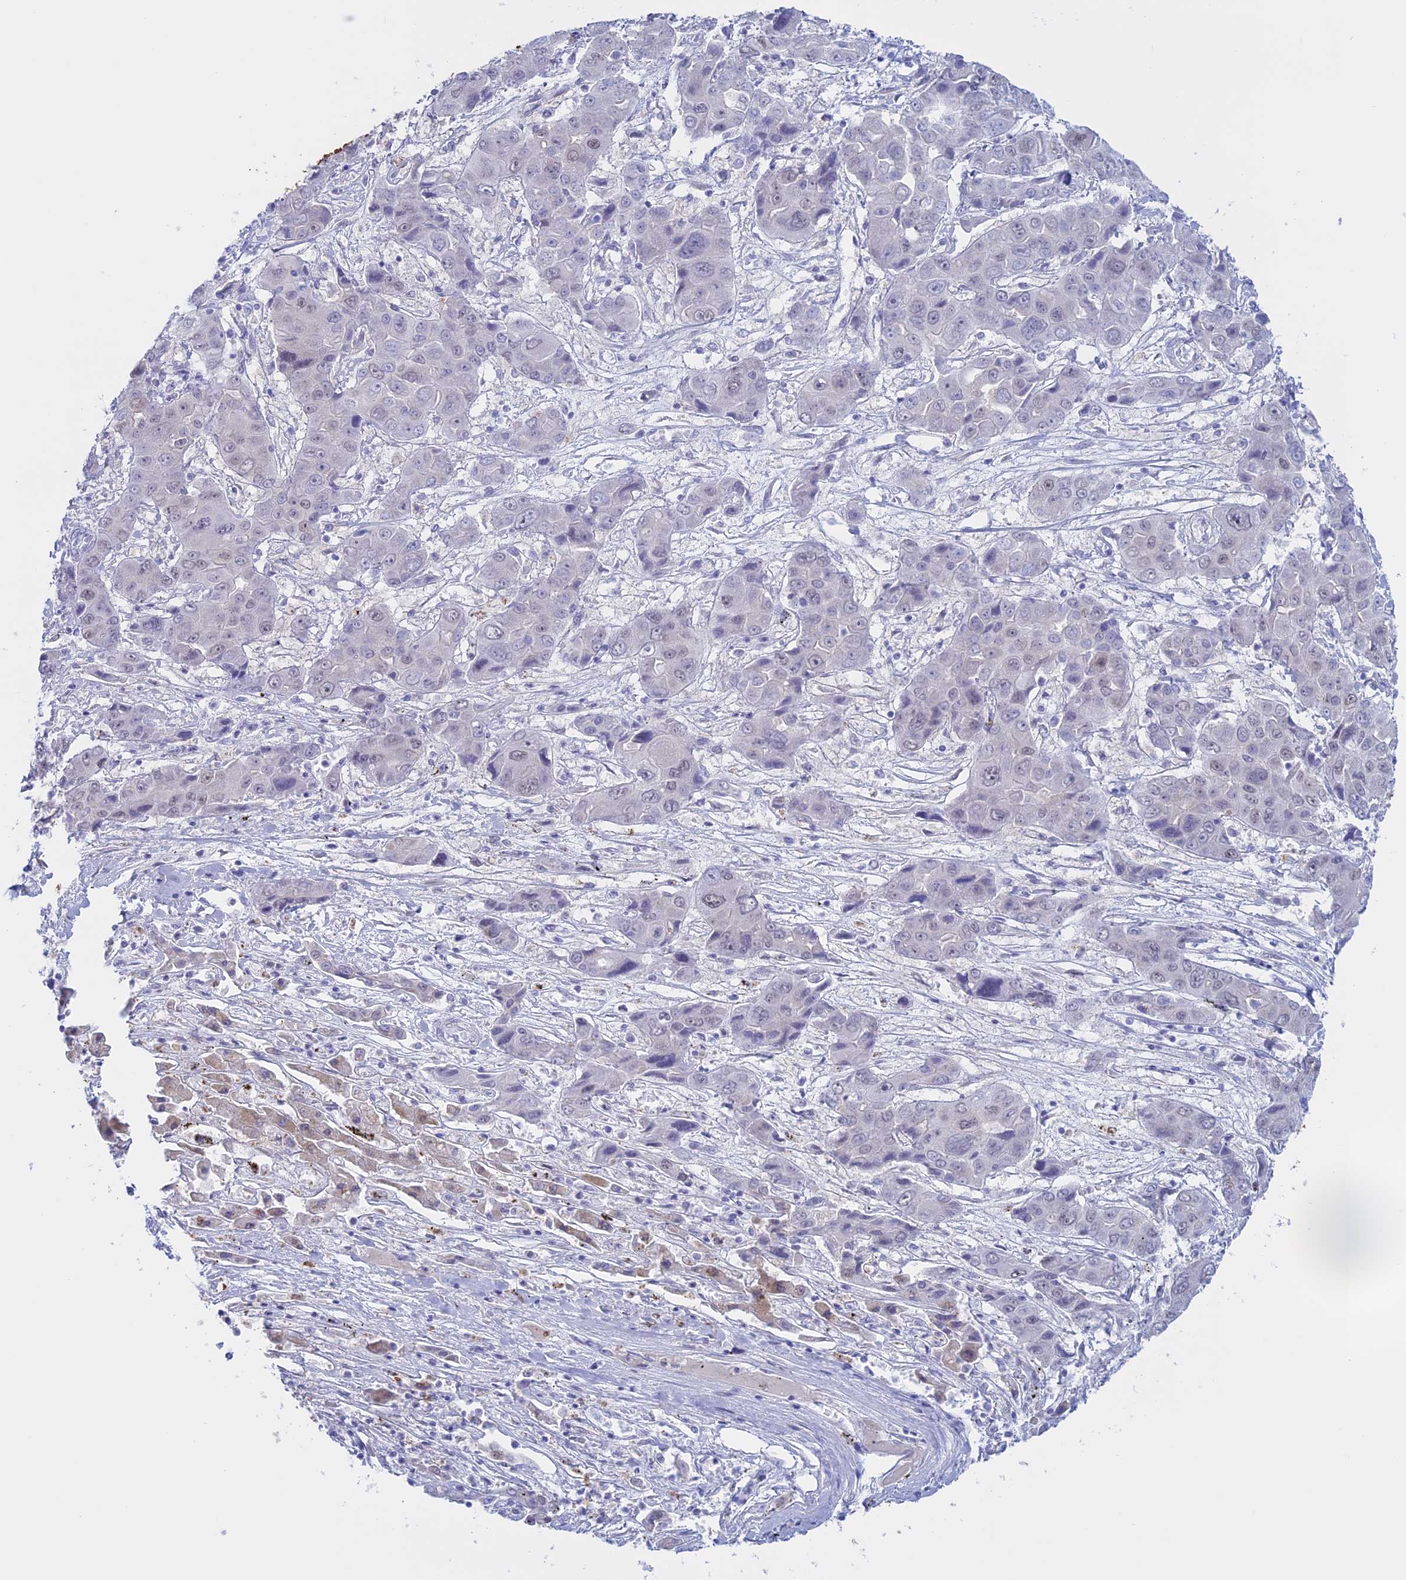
{"staining": {"intensity": "negative", "quantity": "none", "location": "none"}, "tissue": "liver cancer", "cell_type": "Tumor cells", "image_type": "cancer", "snomed": [{"axis": "morphology", "description": "Cholangiocarcinoma"}, {"axis": "topography", "description": "Liver"}], "caption": "A photomicrograph of cholangiocarcinoma (liver) stained for a protein shows no brown staining in tumor cells.", "gene": "LHFPL2", "patient": {"sex": "male", "age": 67}}